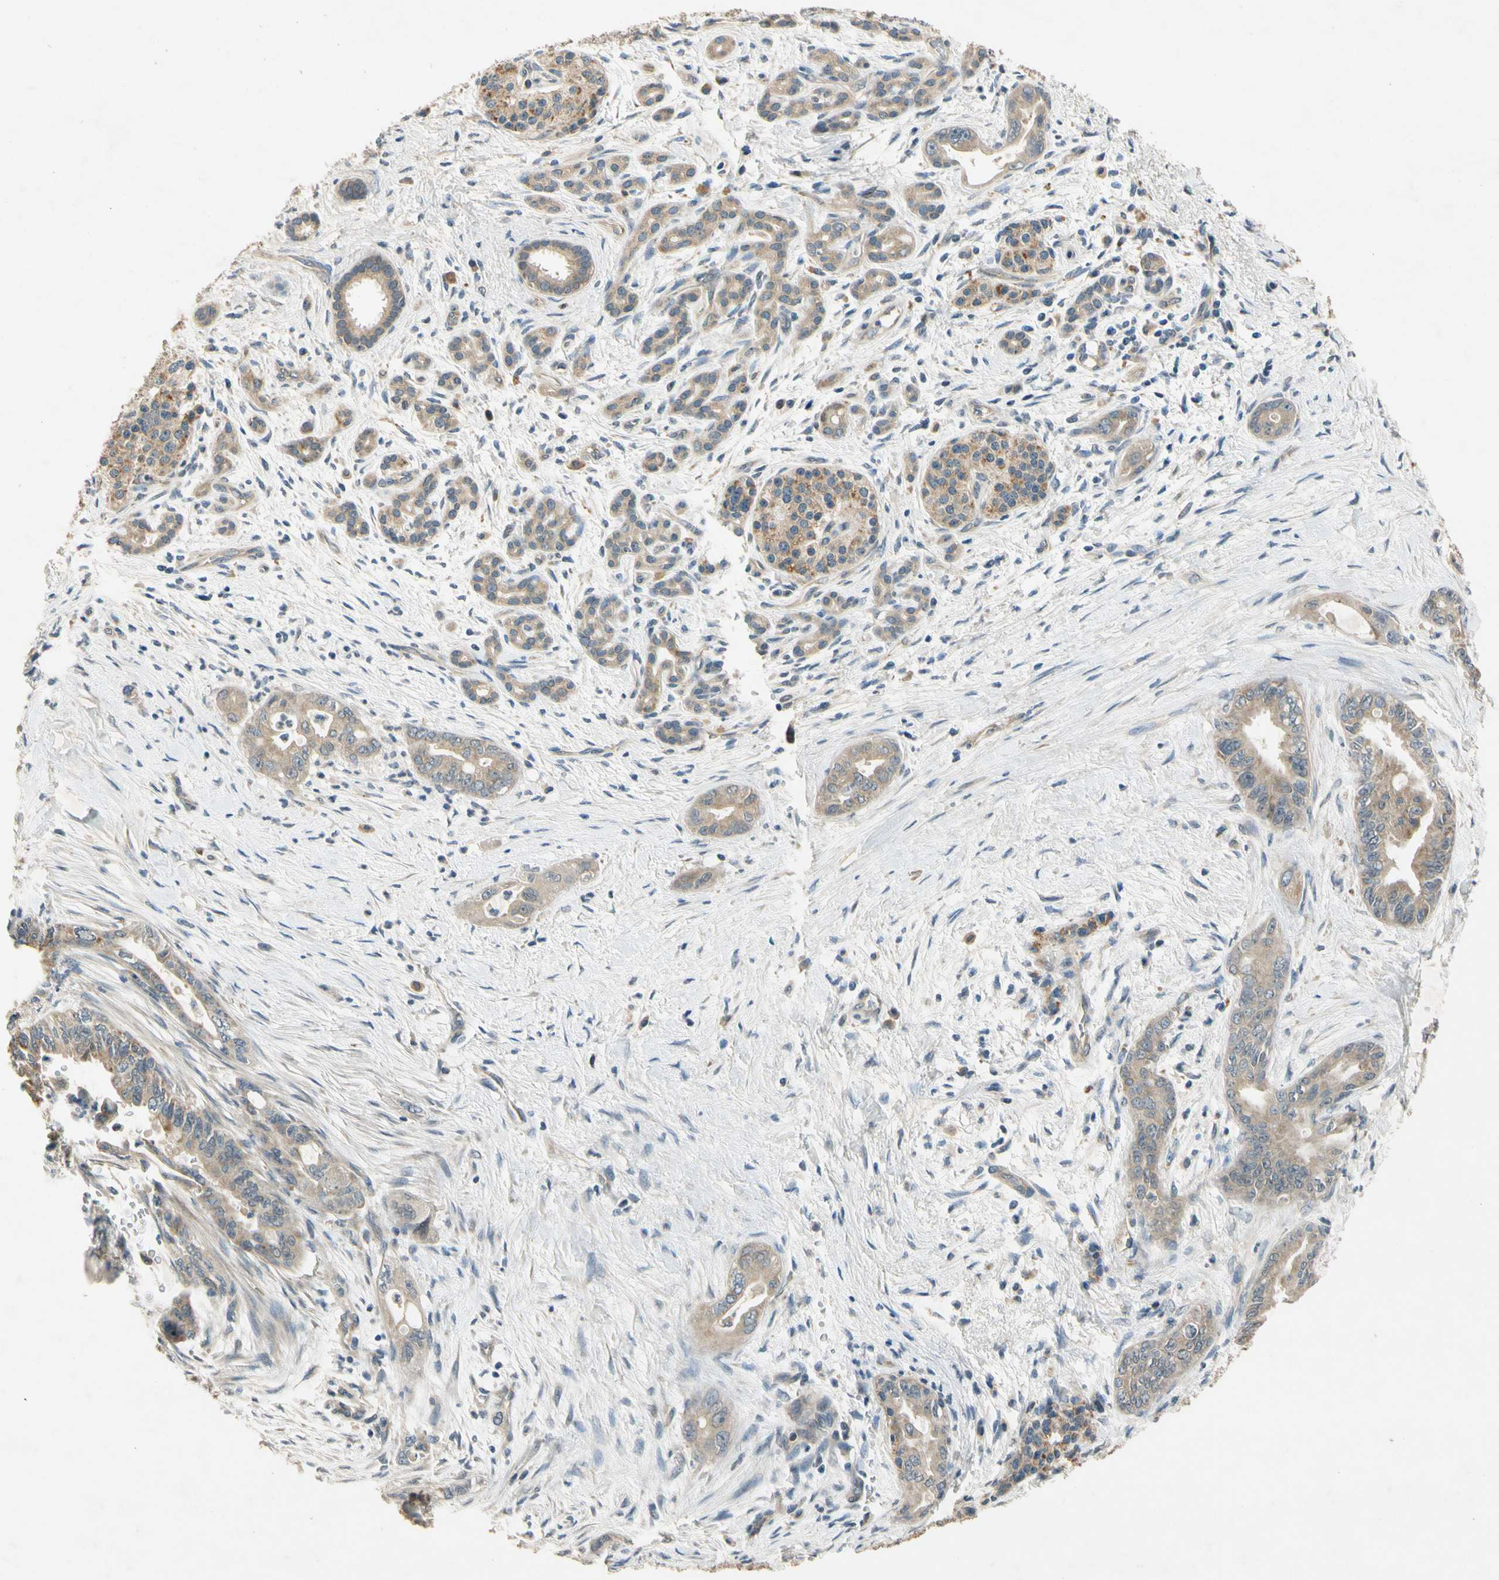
{"staining": {"intensity": "weak", "quantity": ">75%", "location": "cytoplasmic/membranous"}, "tissue": "pancreatic cancer", "cell_type": "Tumor cells", "image_type": "cancer", "snomed": [{"axis": "morphology", "description": "Adenocarcinoma, NOS"}, {"axis": "topography", "description": "Pancreas"}], "caption": "The immunohistochemical stain shows weak cytoplasmic/membranous expression in tumor cells of adenocarcinoma (pancreatic) tissue.", "gene": "ALKBH3", "patient": {"sex": "male", "age": 70}}